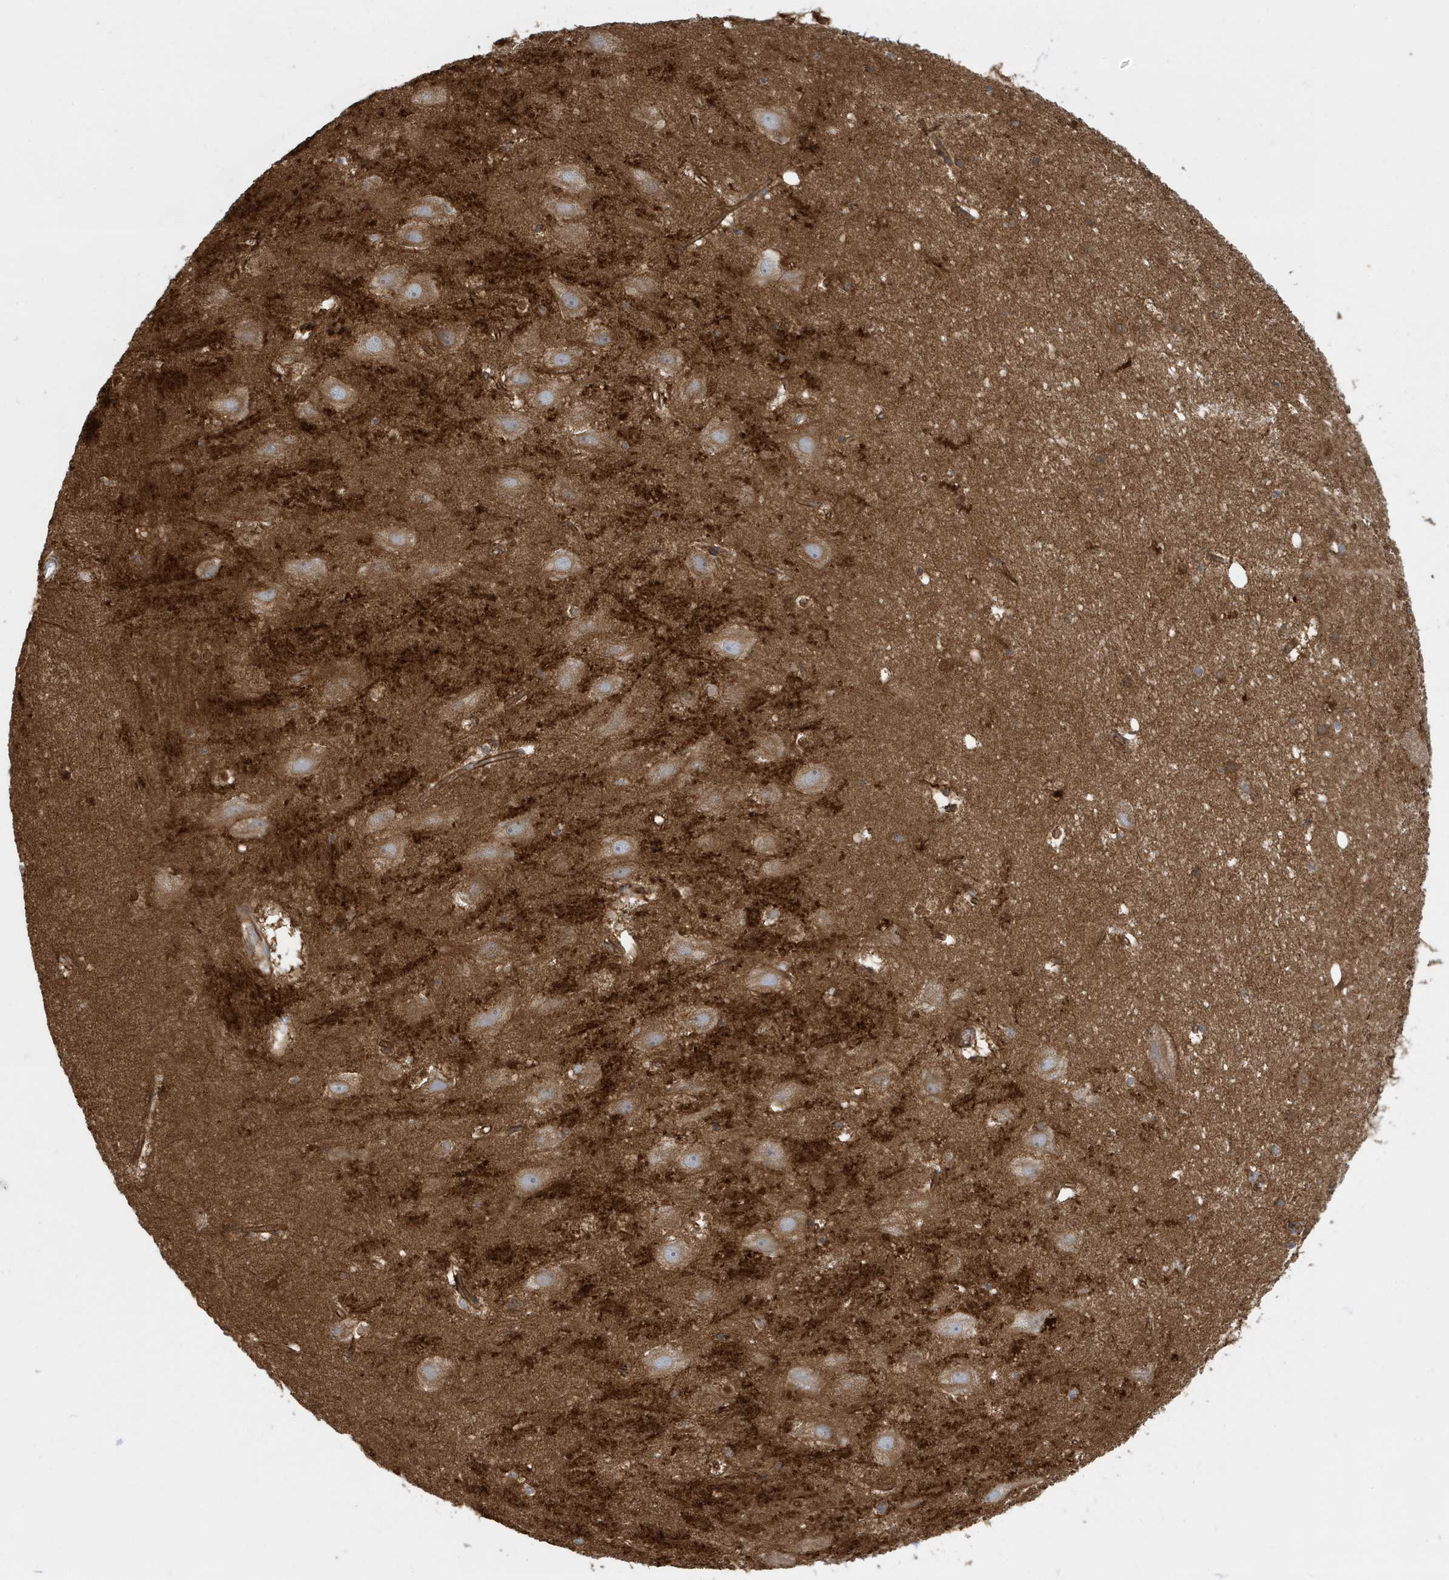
{"staining": {"intensity": "moderate", "quantity": ">75%", "location": "cytoplasmic/membranous,nuclear"}, "tissue": "hippocampus", "cell_type": "Glial cells", "image_type": "normal", "snomed": [{"axis": "morphology", "description": "Normal tissue, NOS"}, {"axis": "topography", "description": "Hippocampus"}], "caption": "Immunohistochemistry micrograph of normal hippocampus: hippocampus stained using immunohistochemistry (IHC) displays medium levels of moderate protein expression localized specifically in the cytoplasmic/membranous,nuclear of glial cells, appearing as a cytoplasmic/membranous,nuclear brown color.", "gene": "ATP23", "patient": {"sex": "female", "age": 52}}